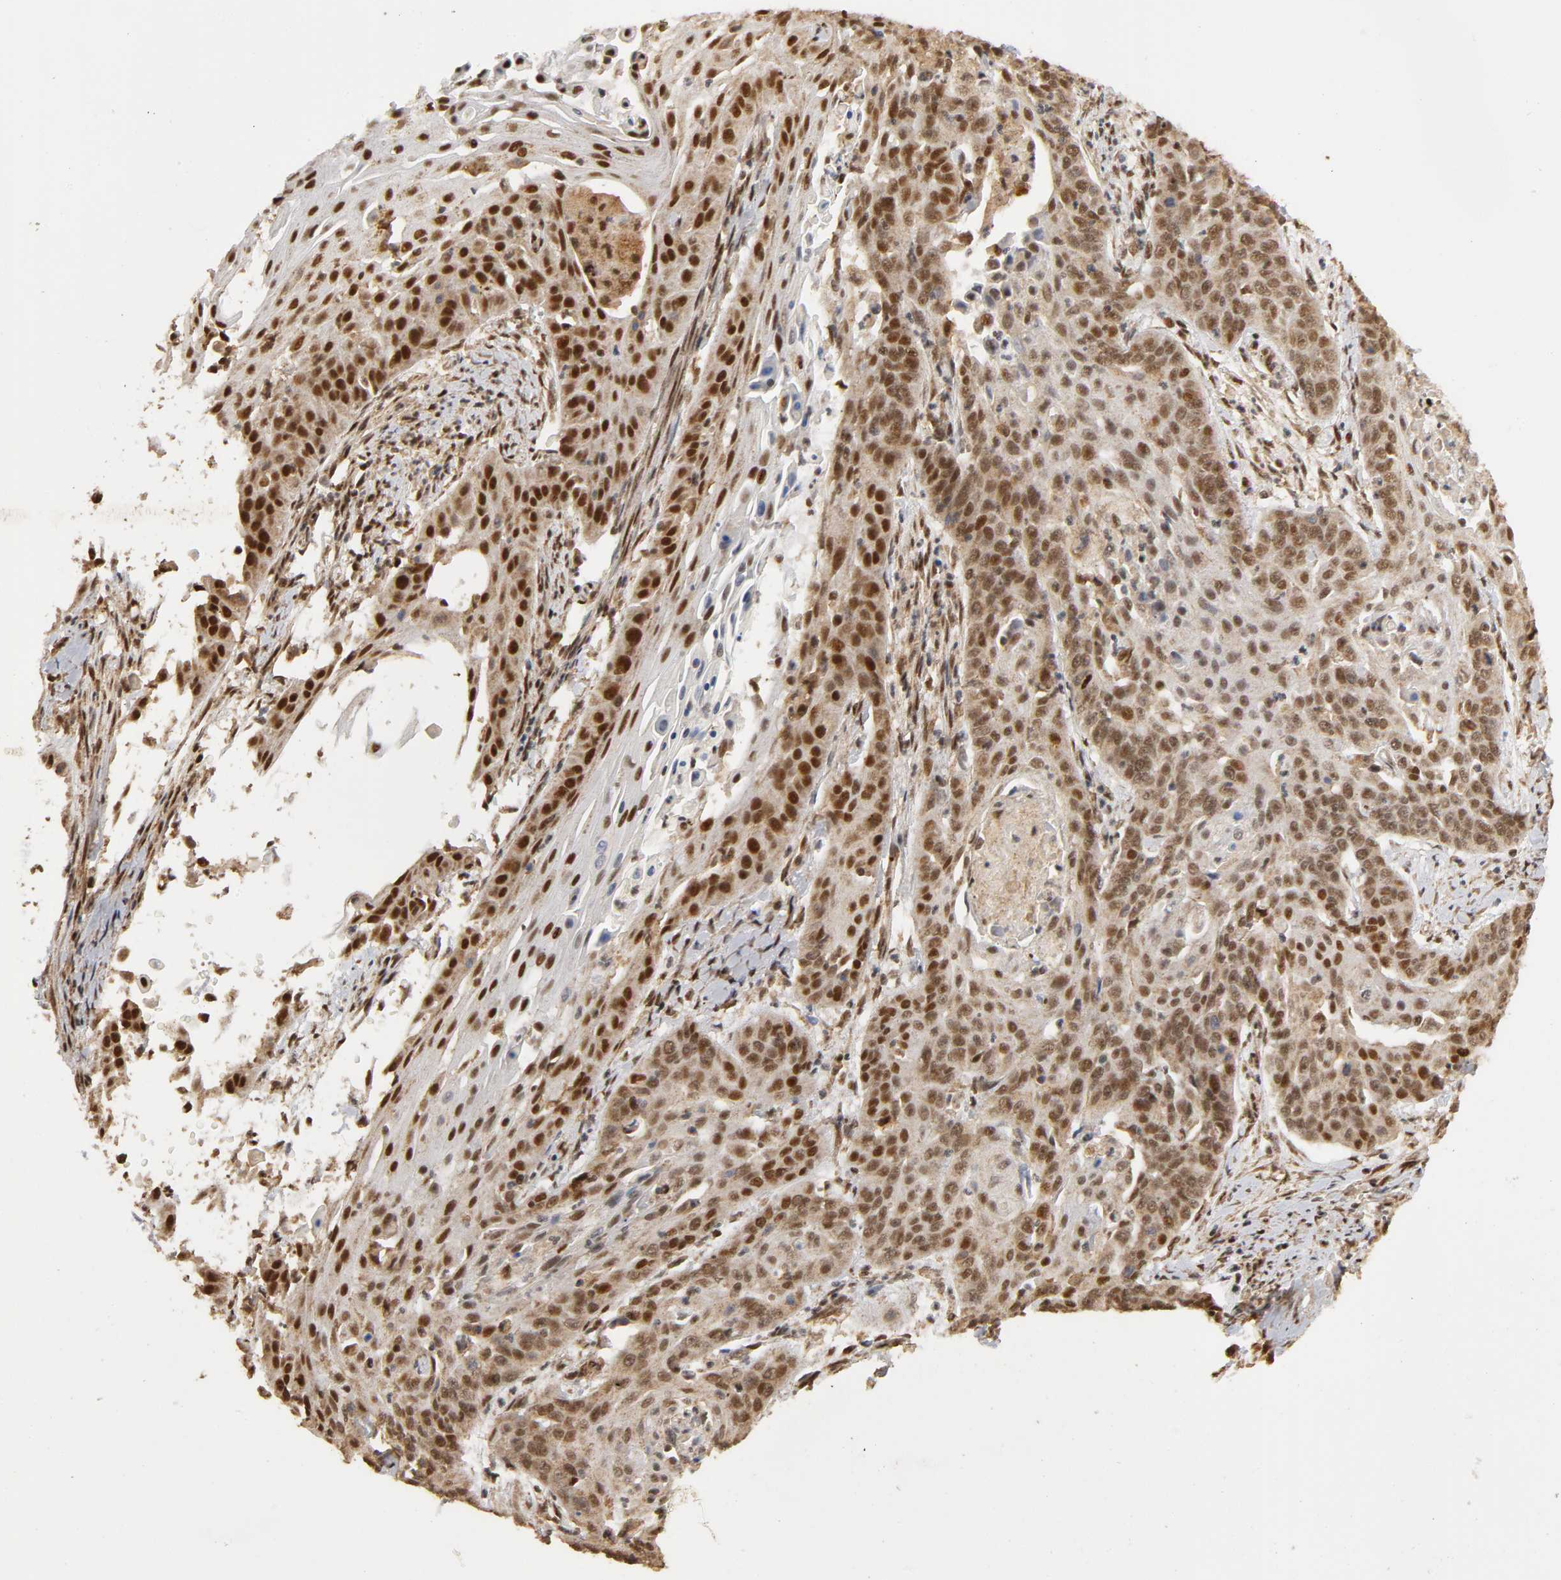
{"staining": {"intensity": "strong", "quantity": ">75%", "location": "cytoplasmic/membranous,nuclear"}, "tissue": "cervical cancer", "cell_type": "Tumor cells", "image_type": "cancer", "snomed": [{"axis": "morphology", "description": "Squamous cell carcinoma, NOS"}, {"axis": "topography", "description": "Cervix"}], "caption": "Protein positivity by immunohistochemistry demonstrates strong cytoplasmic/membranous and nuclear staining in about >75% of tumor cells in cervical squamous cell carcinoma.", "gene": "RNF122", "patient": {"sex": "female", "age": 33}}